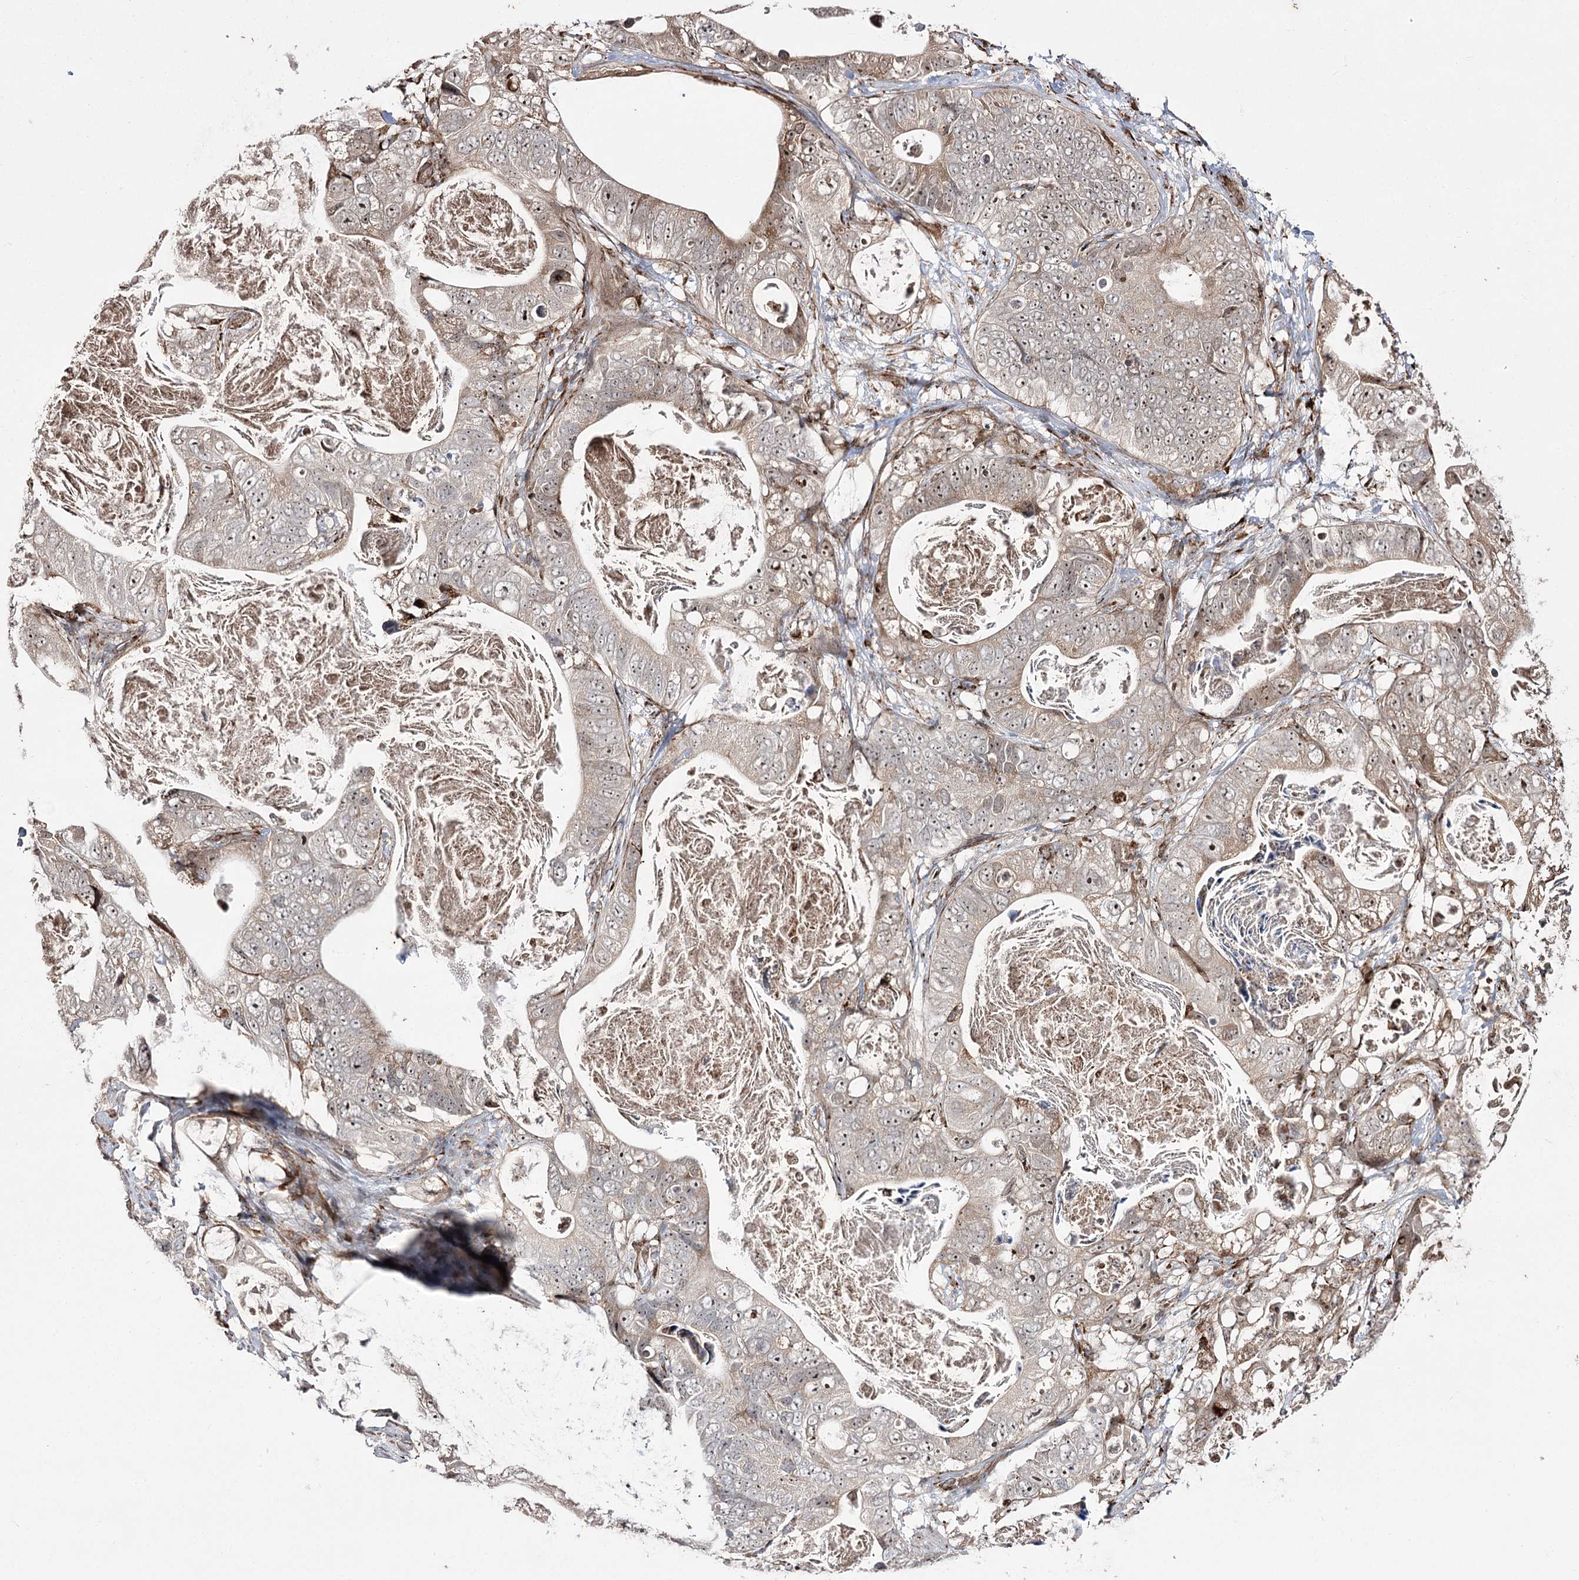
{"staining": {"intensity": "weak", "quantity": ">75%", "location": "nuclear"}, "tissue": "stomach cancer", "cell_type": "Tumor cells", "image_type": "cancer", "snomed": [{"axis": "morphology", "description": "Normal tissue, NOS"}, {"axis": "morphology", "description": "Adenocarcinoma, NOS"}, {"axis": "topography", "description": "Stomach"}], "caption": "Weak nuclear protein staining is appreciated in approximately >75% of tumor cells in stomach adenocarcinoma.", "gene": "FANCL", "patient": {"sex": "female", "age": 89}}